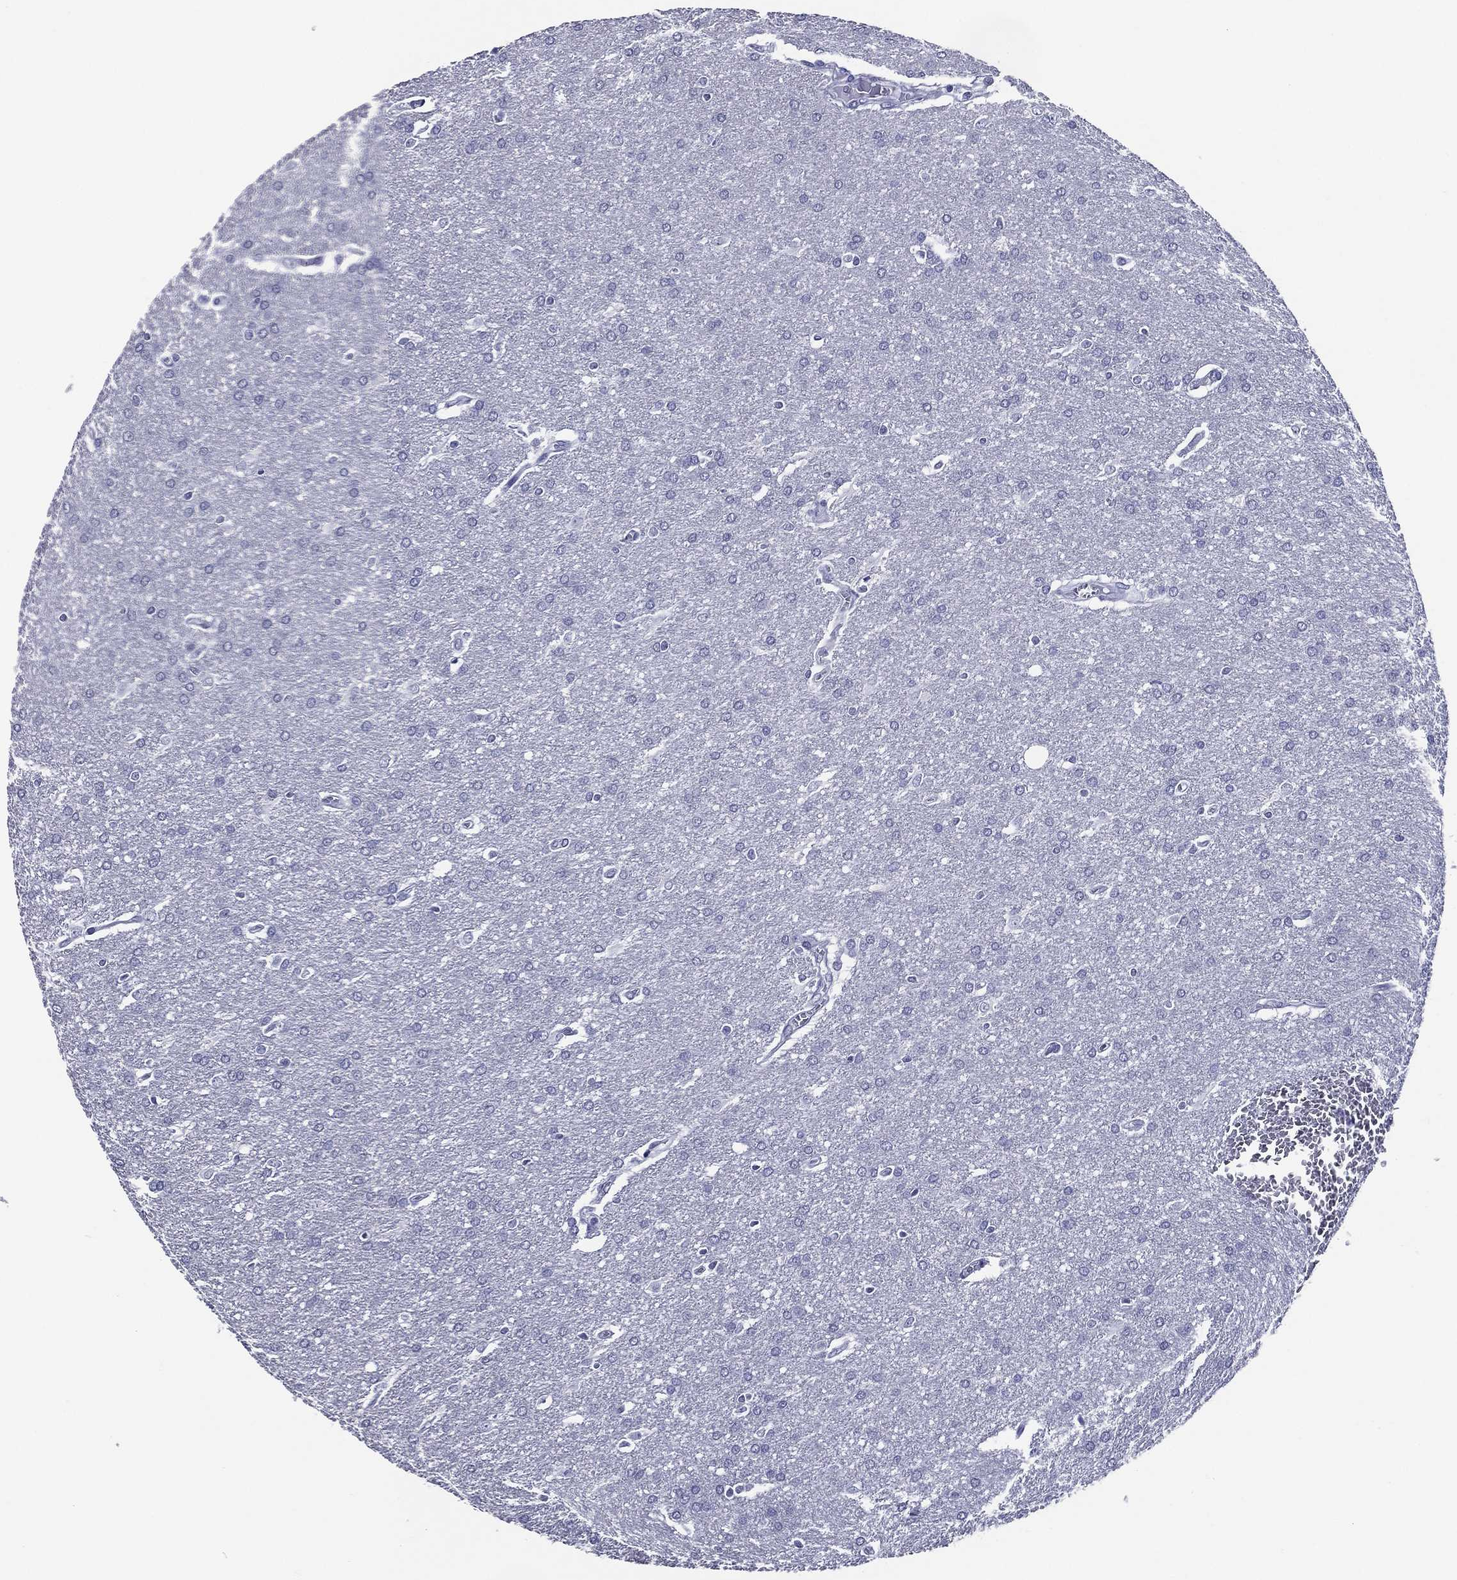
{"staining": {"intensity": "negative", "quantity": "none", "location": "none"}, "tissue": "glioma", "cell_type": "Tumor cells", "image_type": "cancer", "snomed": [{"axis": "morphology", "description": "Glioma, malignant, Low grade"}, {"axis": "topography", "description": "Brain"}], "caption": "Malignant low-grade glioma was stained to show a protein in brown. There is no significant positivity in tumor cells.", "gene": "ACE2", "patient": {"sex": "female", "age": 32}}